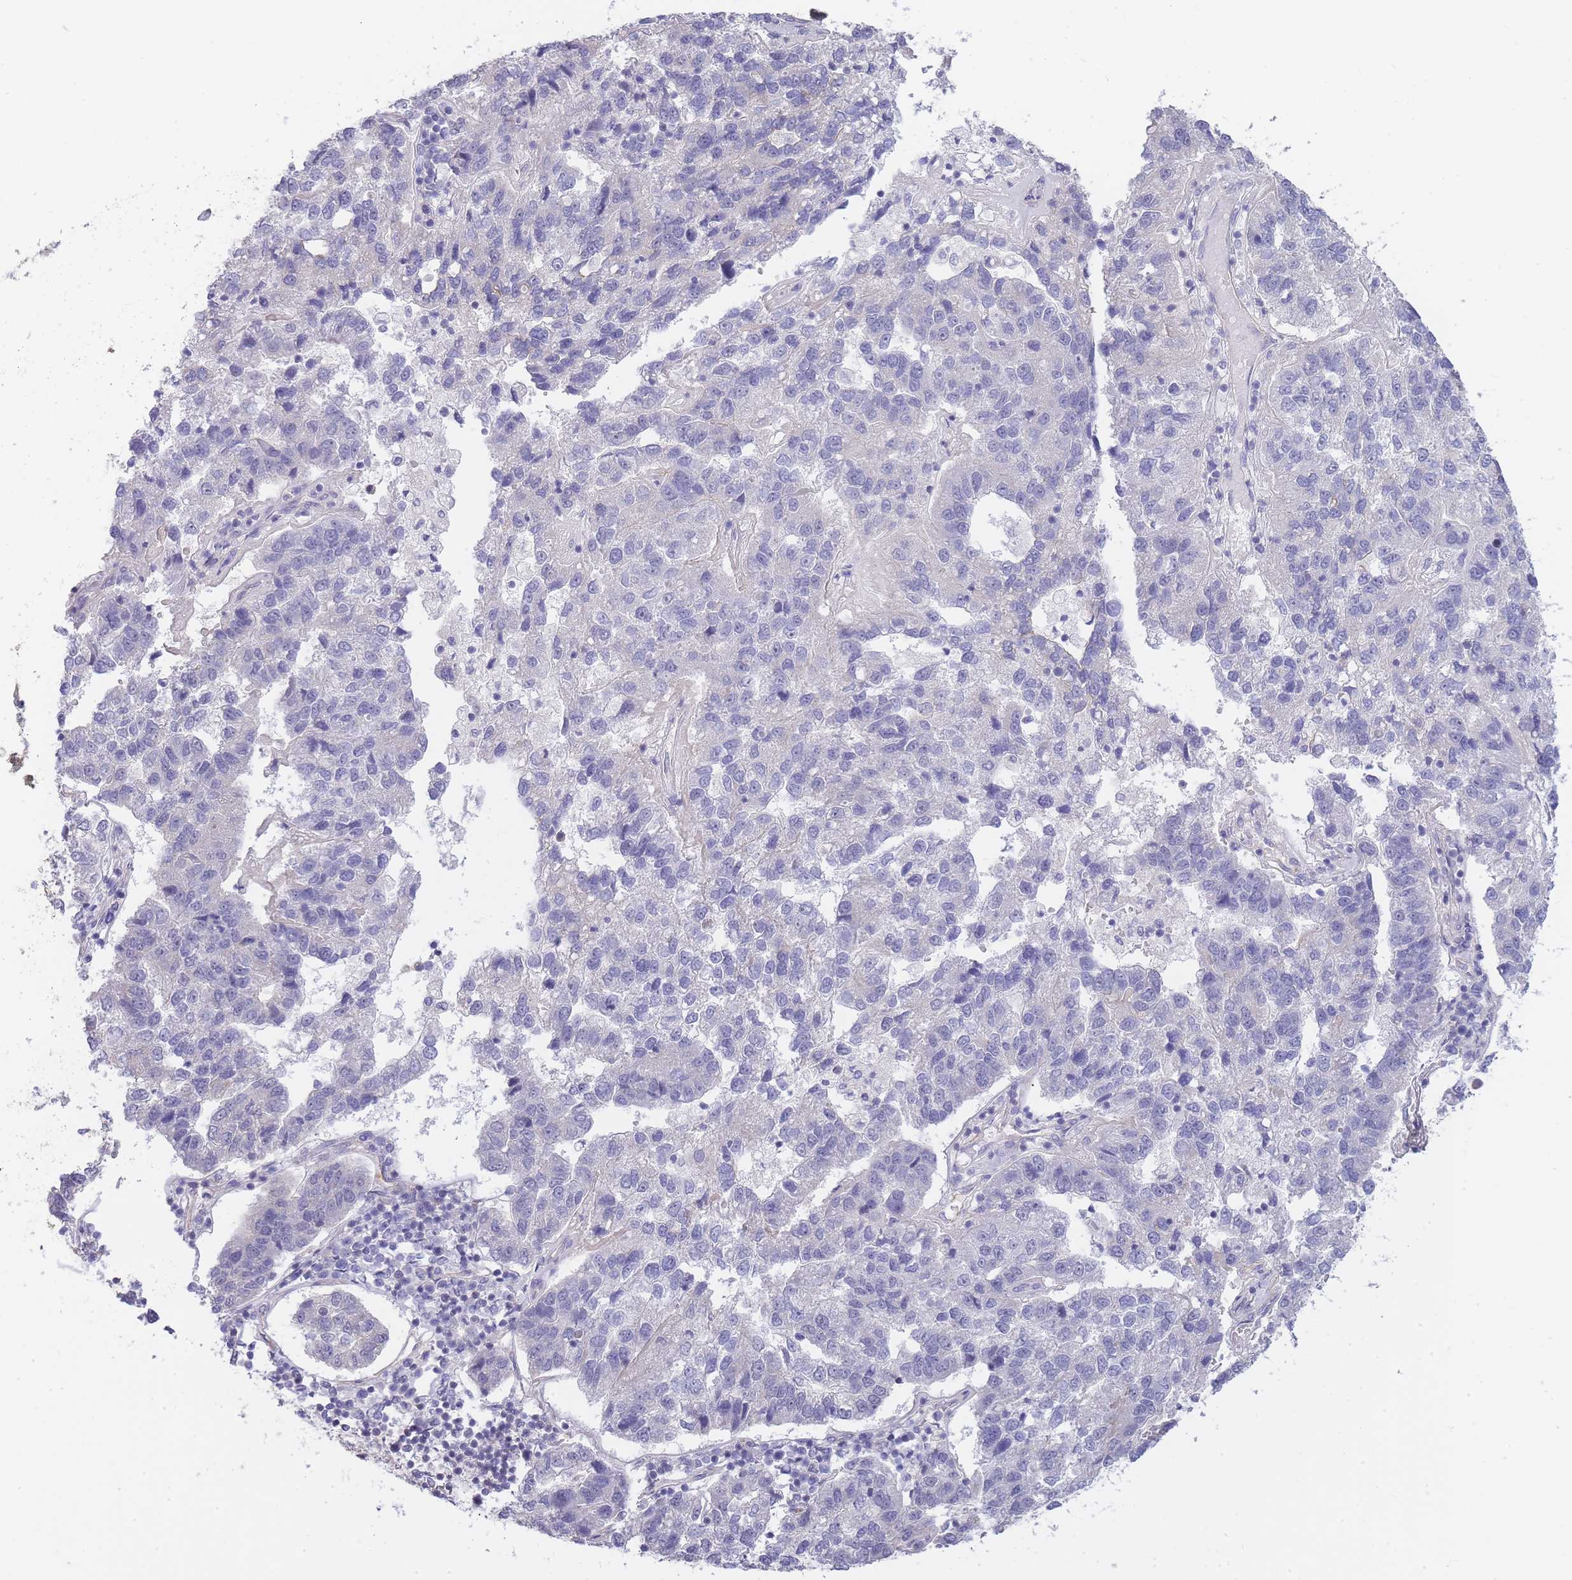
{"staining": {"intensity": "negative", "quantity": "none", "location": "none"}, "tissue": "pancreatic cancer", "cell_type": "Tumor cells", "image_type": "cancer", "snomed": [{"axis": "morphology", "description": "Adenocarcinoma, NOS"}, {"axis": "topography", "description": "Pancreas"}], "caption": "Image shows no significant protein positivity in tumor cells of pancreatic adenocarcinoma.", "gene": "C19orf25", "patient": {"sex": "female", "age": 61}}